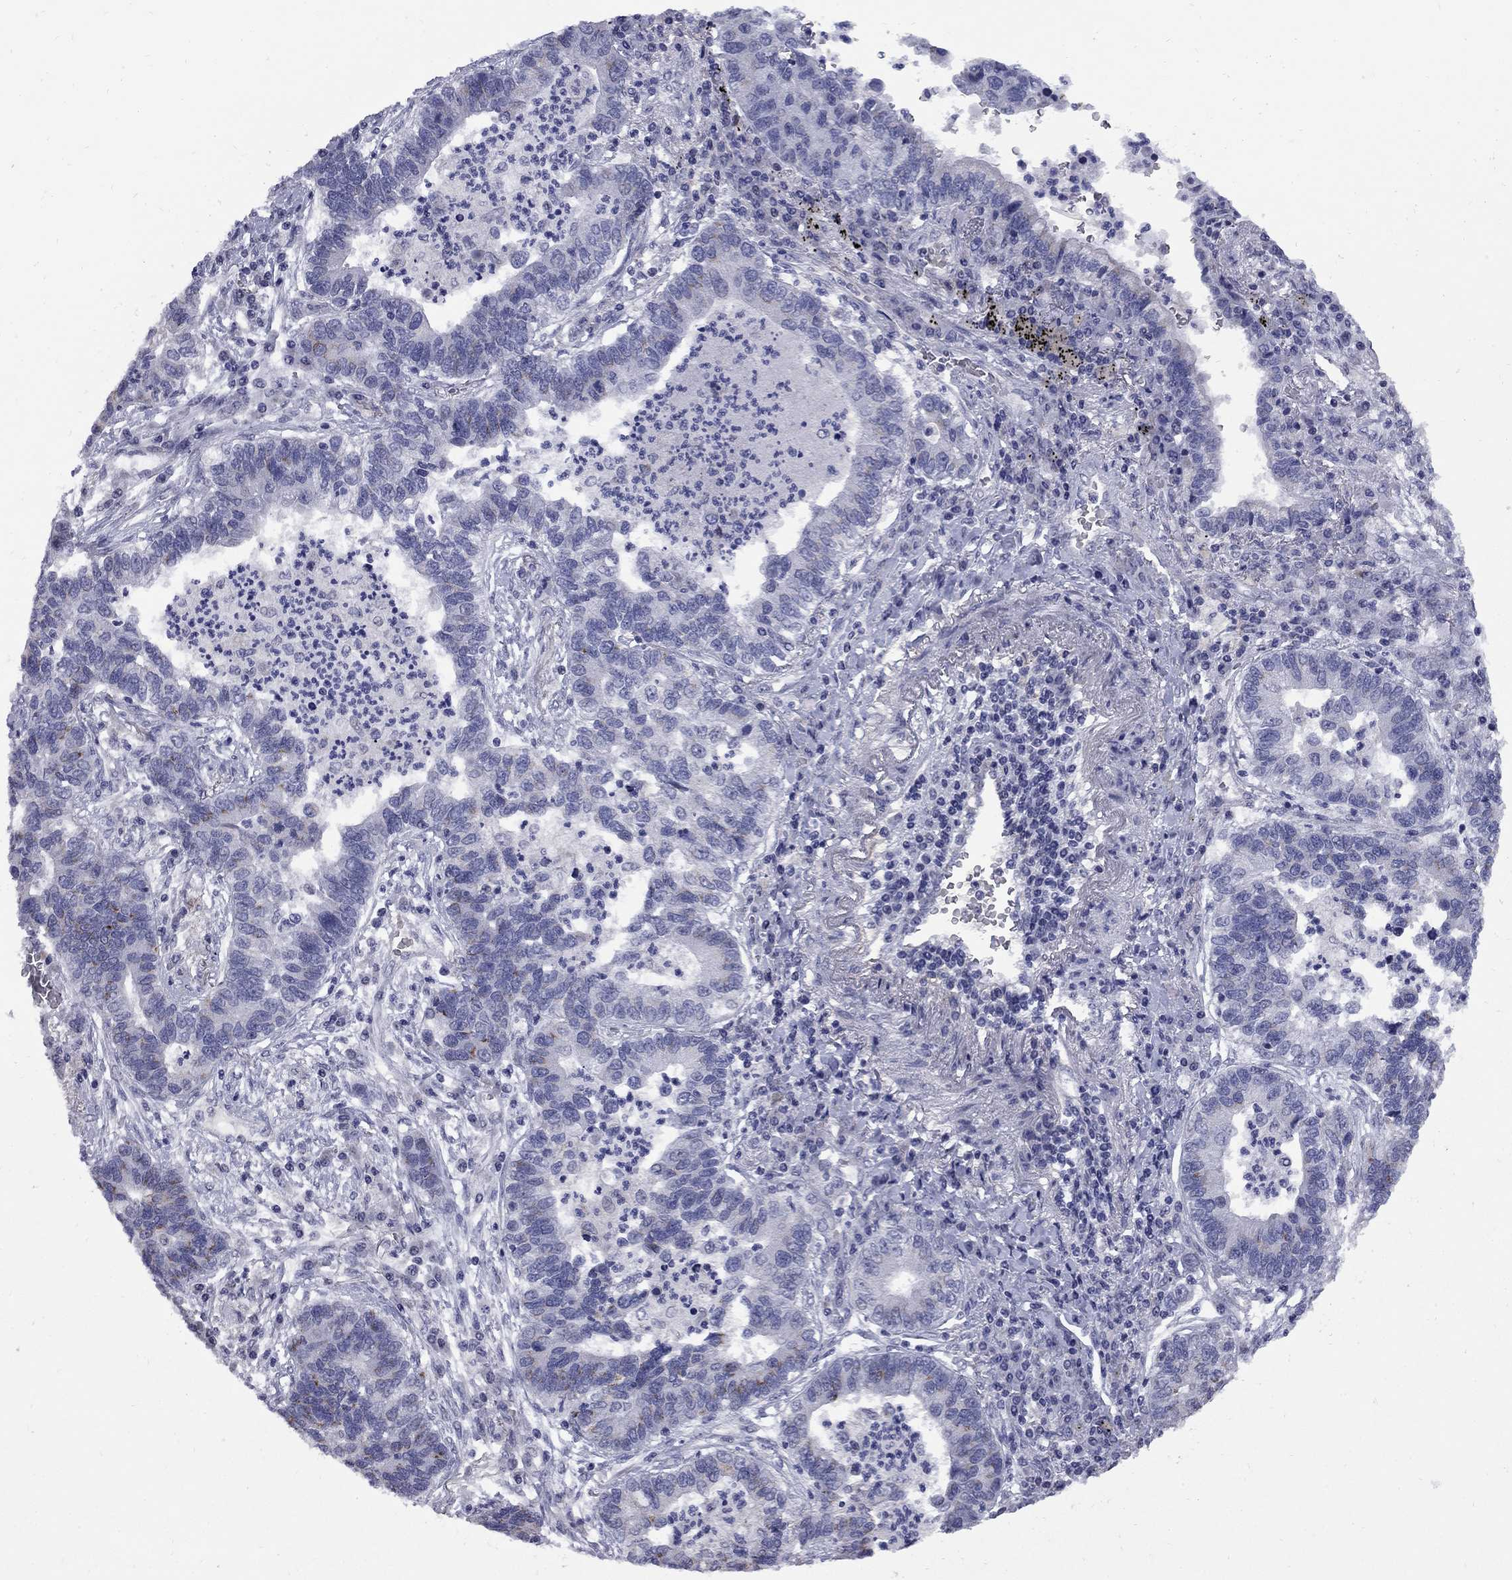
{"staining": {"intensity": "negative", "quantity": "none", "location": "none"}, "tissue": "lung cancer", "cell_type": "Tumor cells", "image_type": "cancer", "snomed": [{"axis": "morphology", "description": "Adenocarcinoma, NOS"}, {"axis": "topography", "description": "Lung"}], "caption": "A photomicrograph of lung cancer stained for a protein displays no brown staining in tumor cells. Brightfield microscopy of immunohistochemistry (IHC) stained with DAB (brown) and hematoxylin (blue), captured at high magnification.", "gene": "HTR4", "patient": {"sex": "female", "age": 57}}